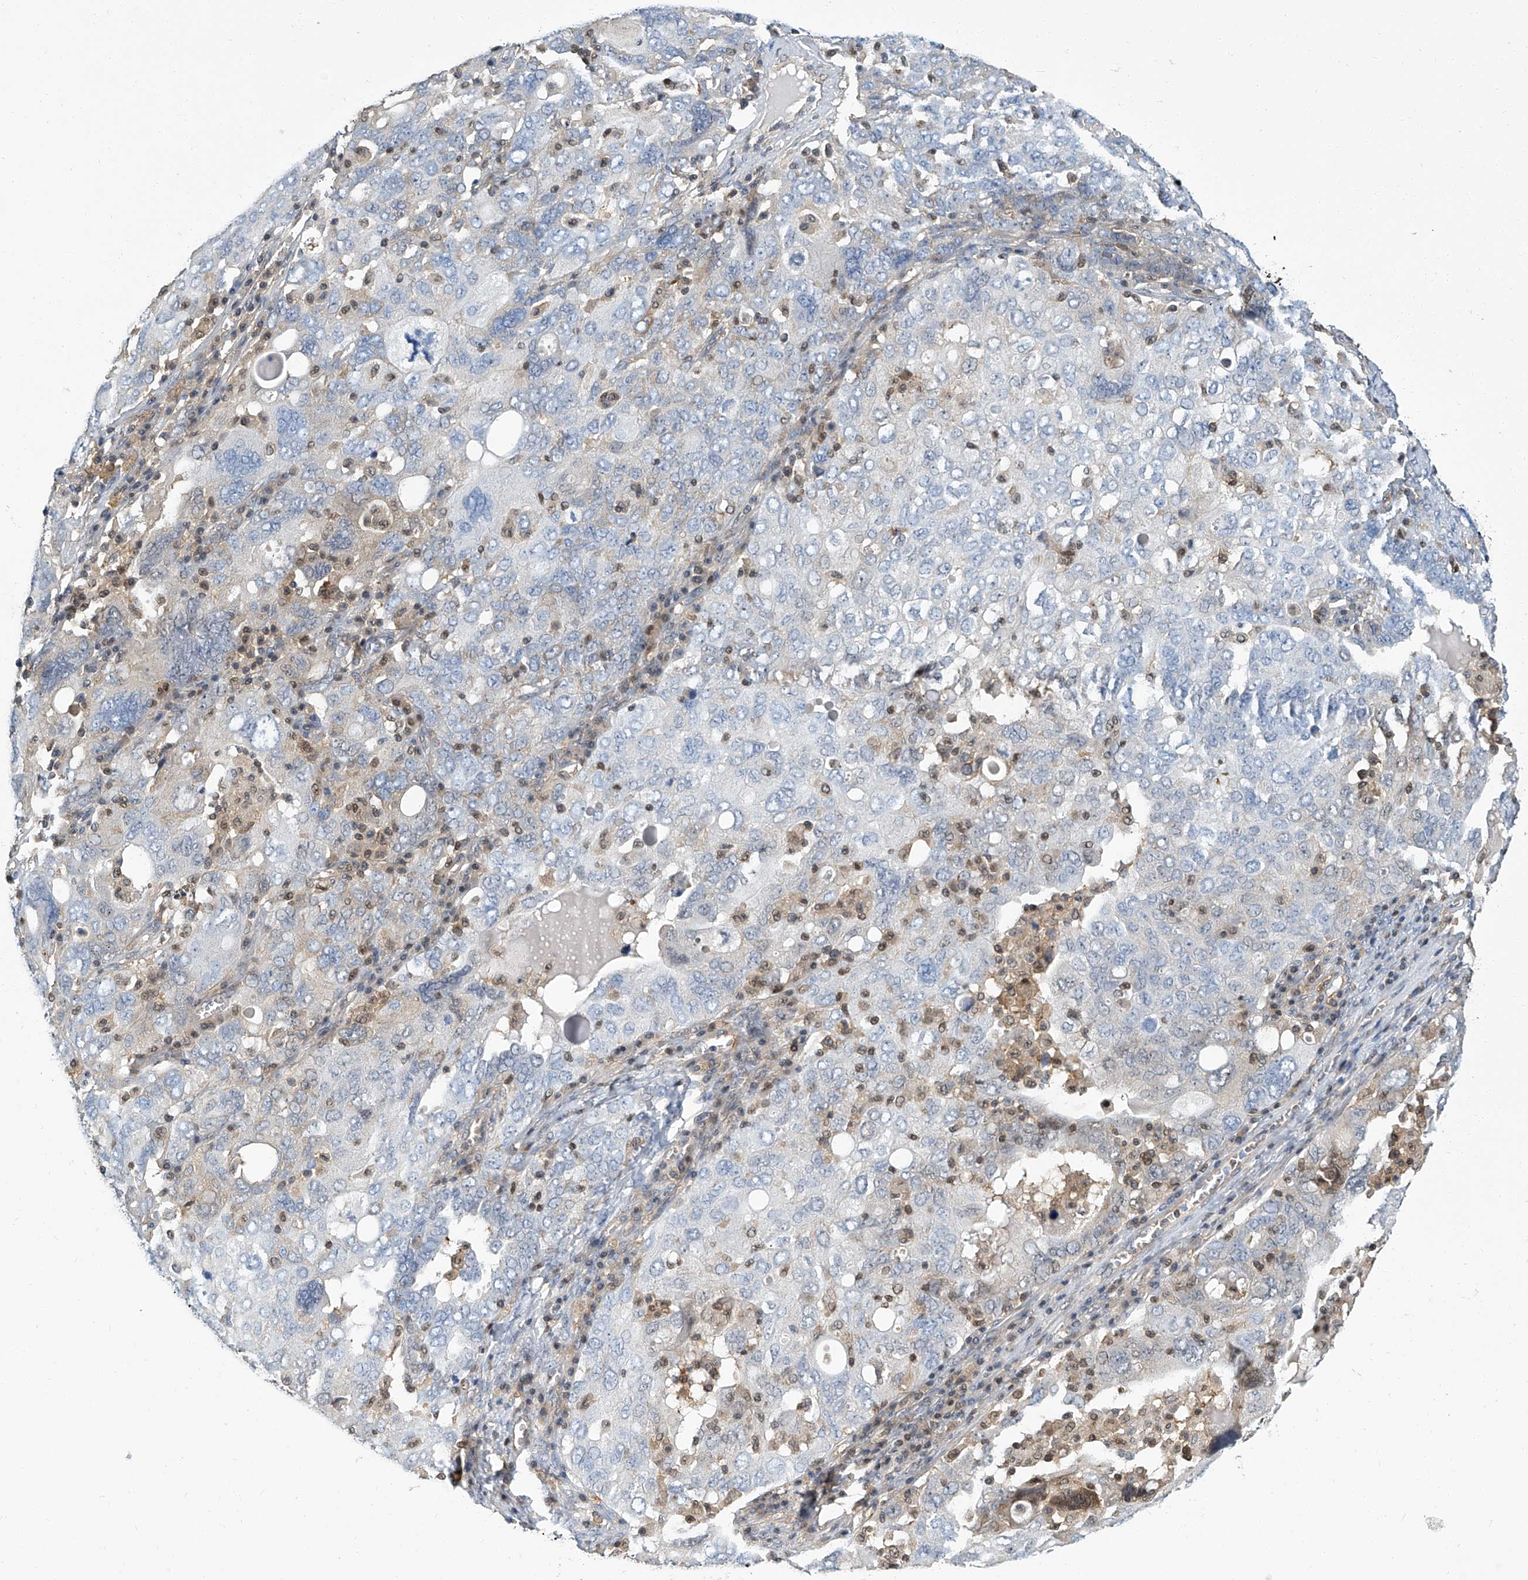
{"staining": {"intensity": "negative", "quantity": "none", "location": "none"}, "tissue": "ovarian cancer", "cell_type": "Tumor cells", "image_type": "cancer", "snomed": [{"axis": "morphology", "description": "Carcinoma, endometroid"}, {"axis": "topography", "description": "Ovary"}], "caption": "Human endometroid carcinoma (ovarian) stained for a protein using immunohistochemistry displays no staining in tumor cells.", "gene": "PSMB10", "patient": {"sex": "female", "age": 62}}